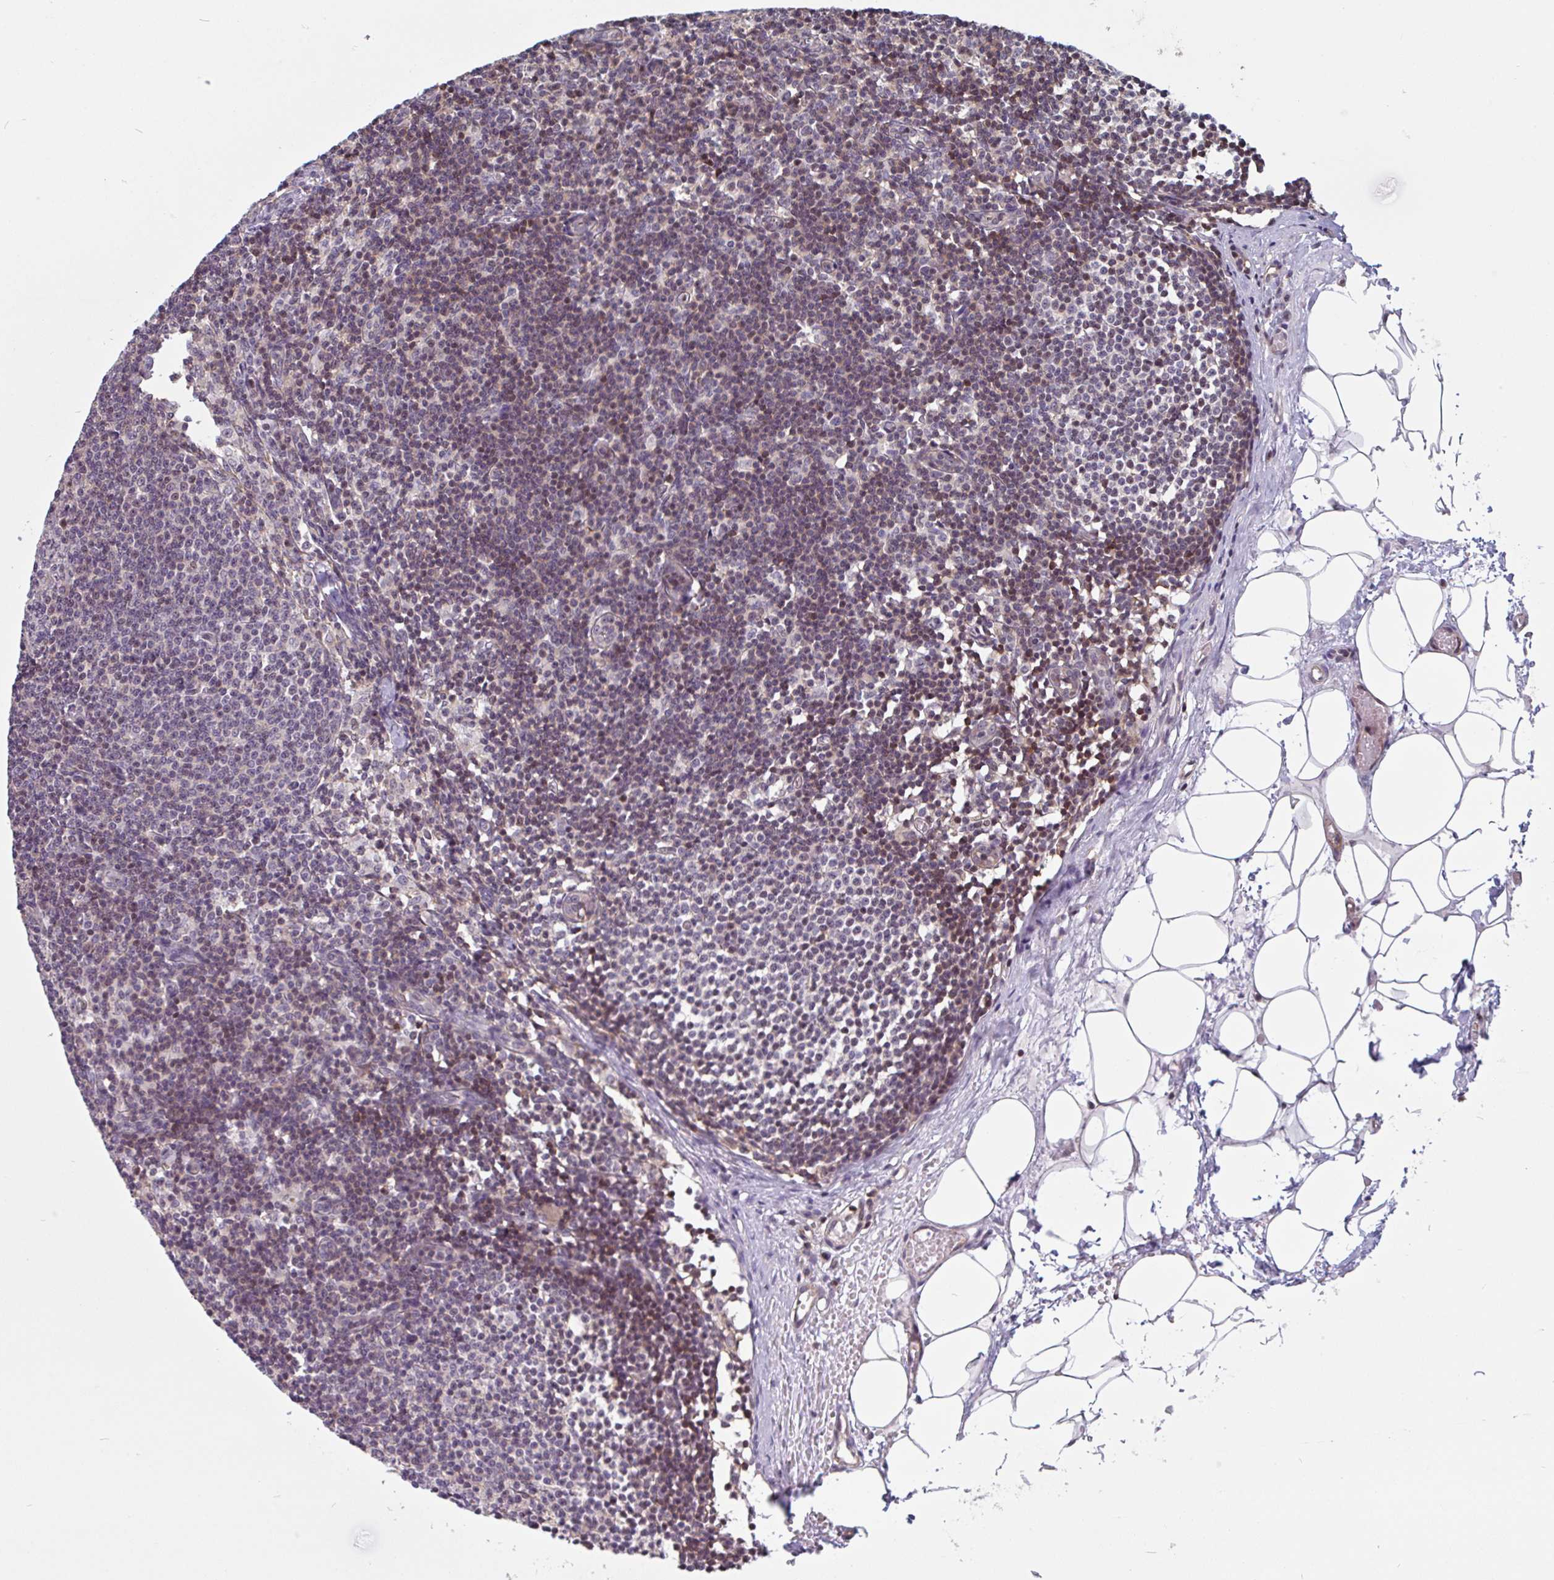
{"staining": {"intensity": "moderate", "quantity": "<25%", "location": "nuclear"}, "tissue": "lymph node", "cell_type": "Germinal center cells", "image_type": "normal", "snomed": [{"axis": "morphology", "description": "Normal tissue, NOS"}, {"axis": "topography", "description": "Lymph node"}], "caption": "A high-resolution image shows immunohistochemistry staining of benign lymph node, which exhibits moderate nuclear positivity in approximately <25% of germinal center cells.", "gene": "ZNF689", "patient": {"sex": "male", "age": 49}}